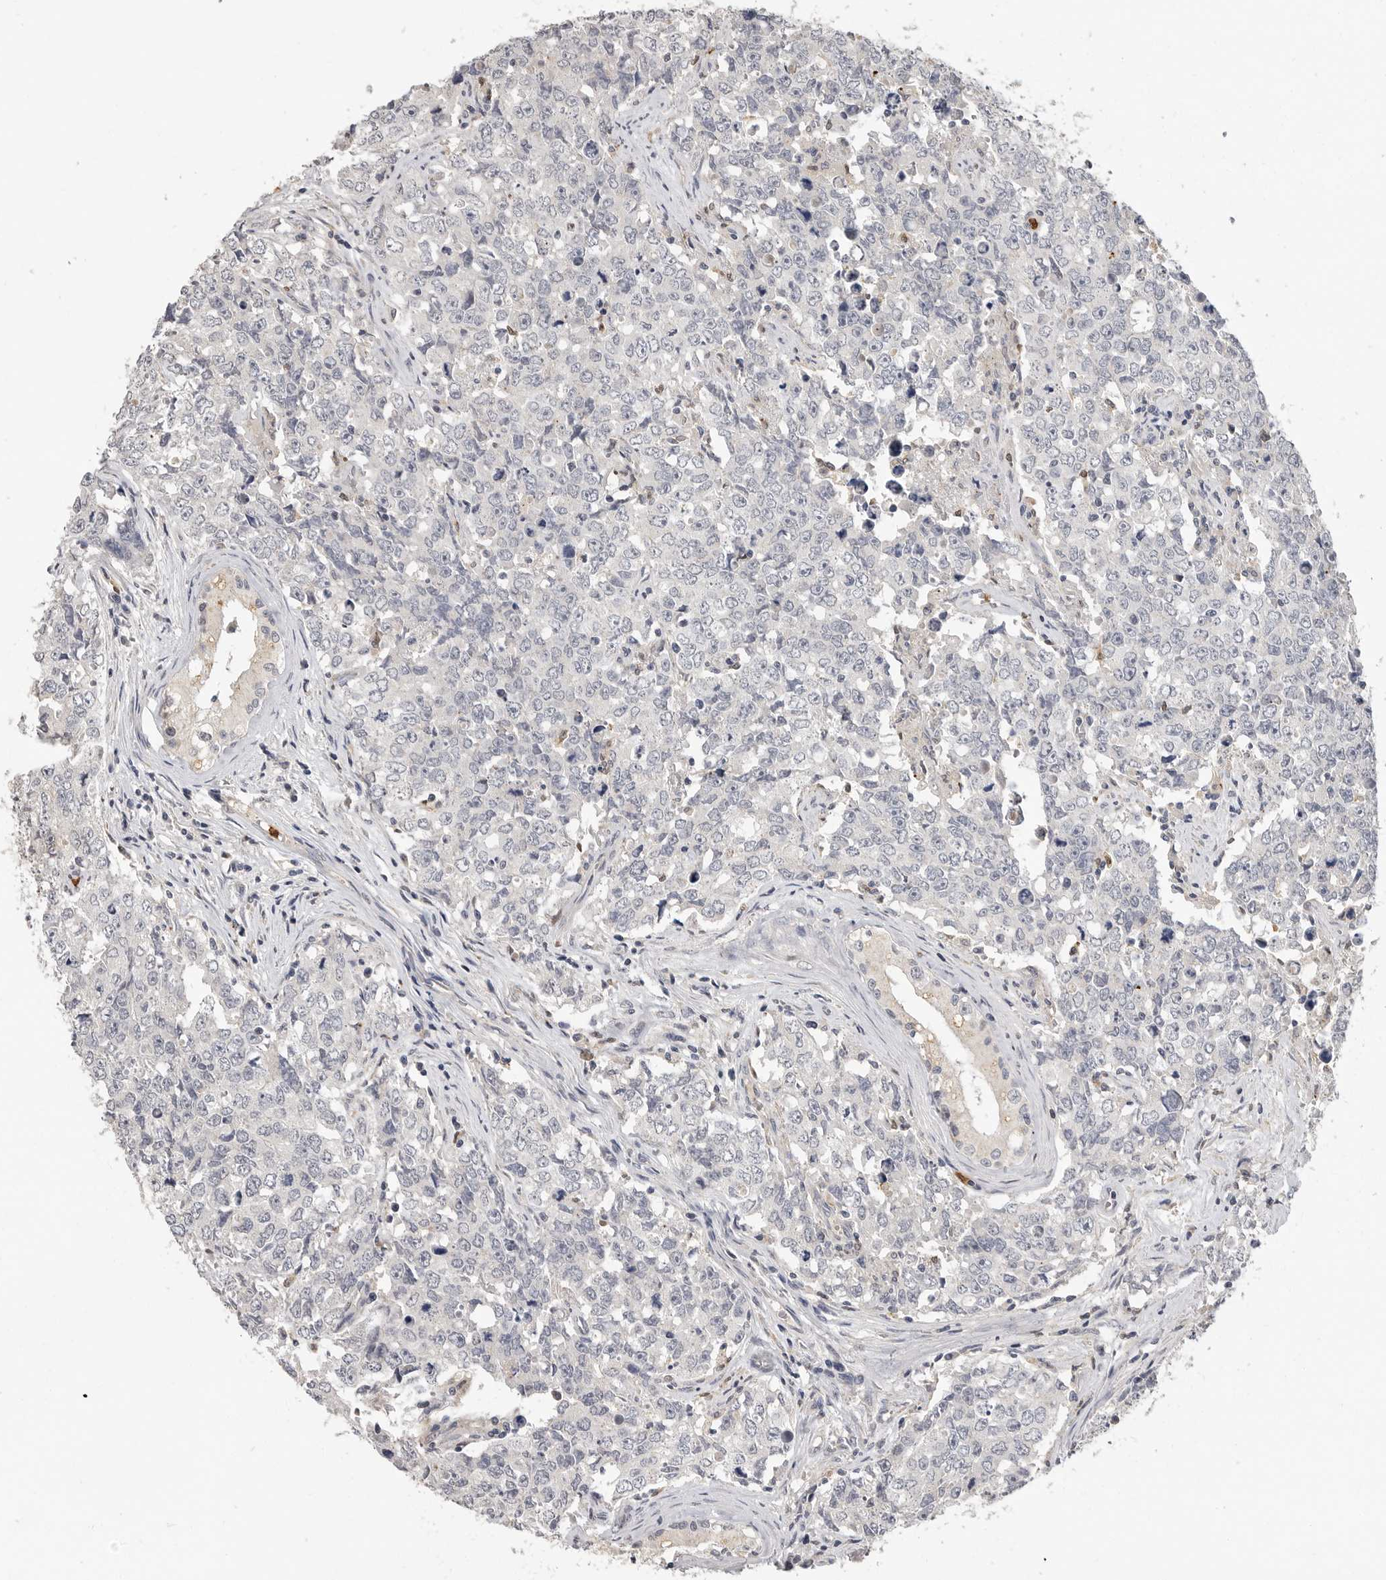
{"staining": {"intensity": "negative", "quantity": "none", "location": "none"}, "tissue": "testis cancer", "cell_type": "Tumor cells", "image_type": "cancer", "snomed": [{"axis": "morphology", "description": "Carcinoma, Embryonal, NOS"}, {"axis": "topography", "description": "Testis"}], "caption": "A micrograph of testis embryonal carcinoma stained for a protein demonstrates no brown staining in tumor cells.", "gene": "LTBR", "patient": {"sex": "male", "age": 28}}